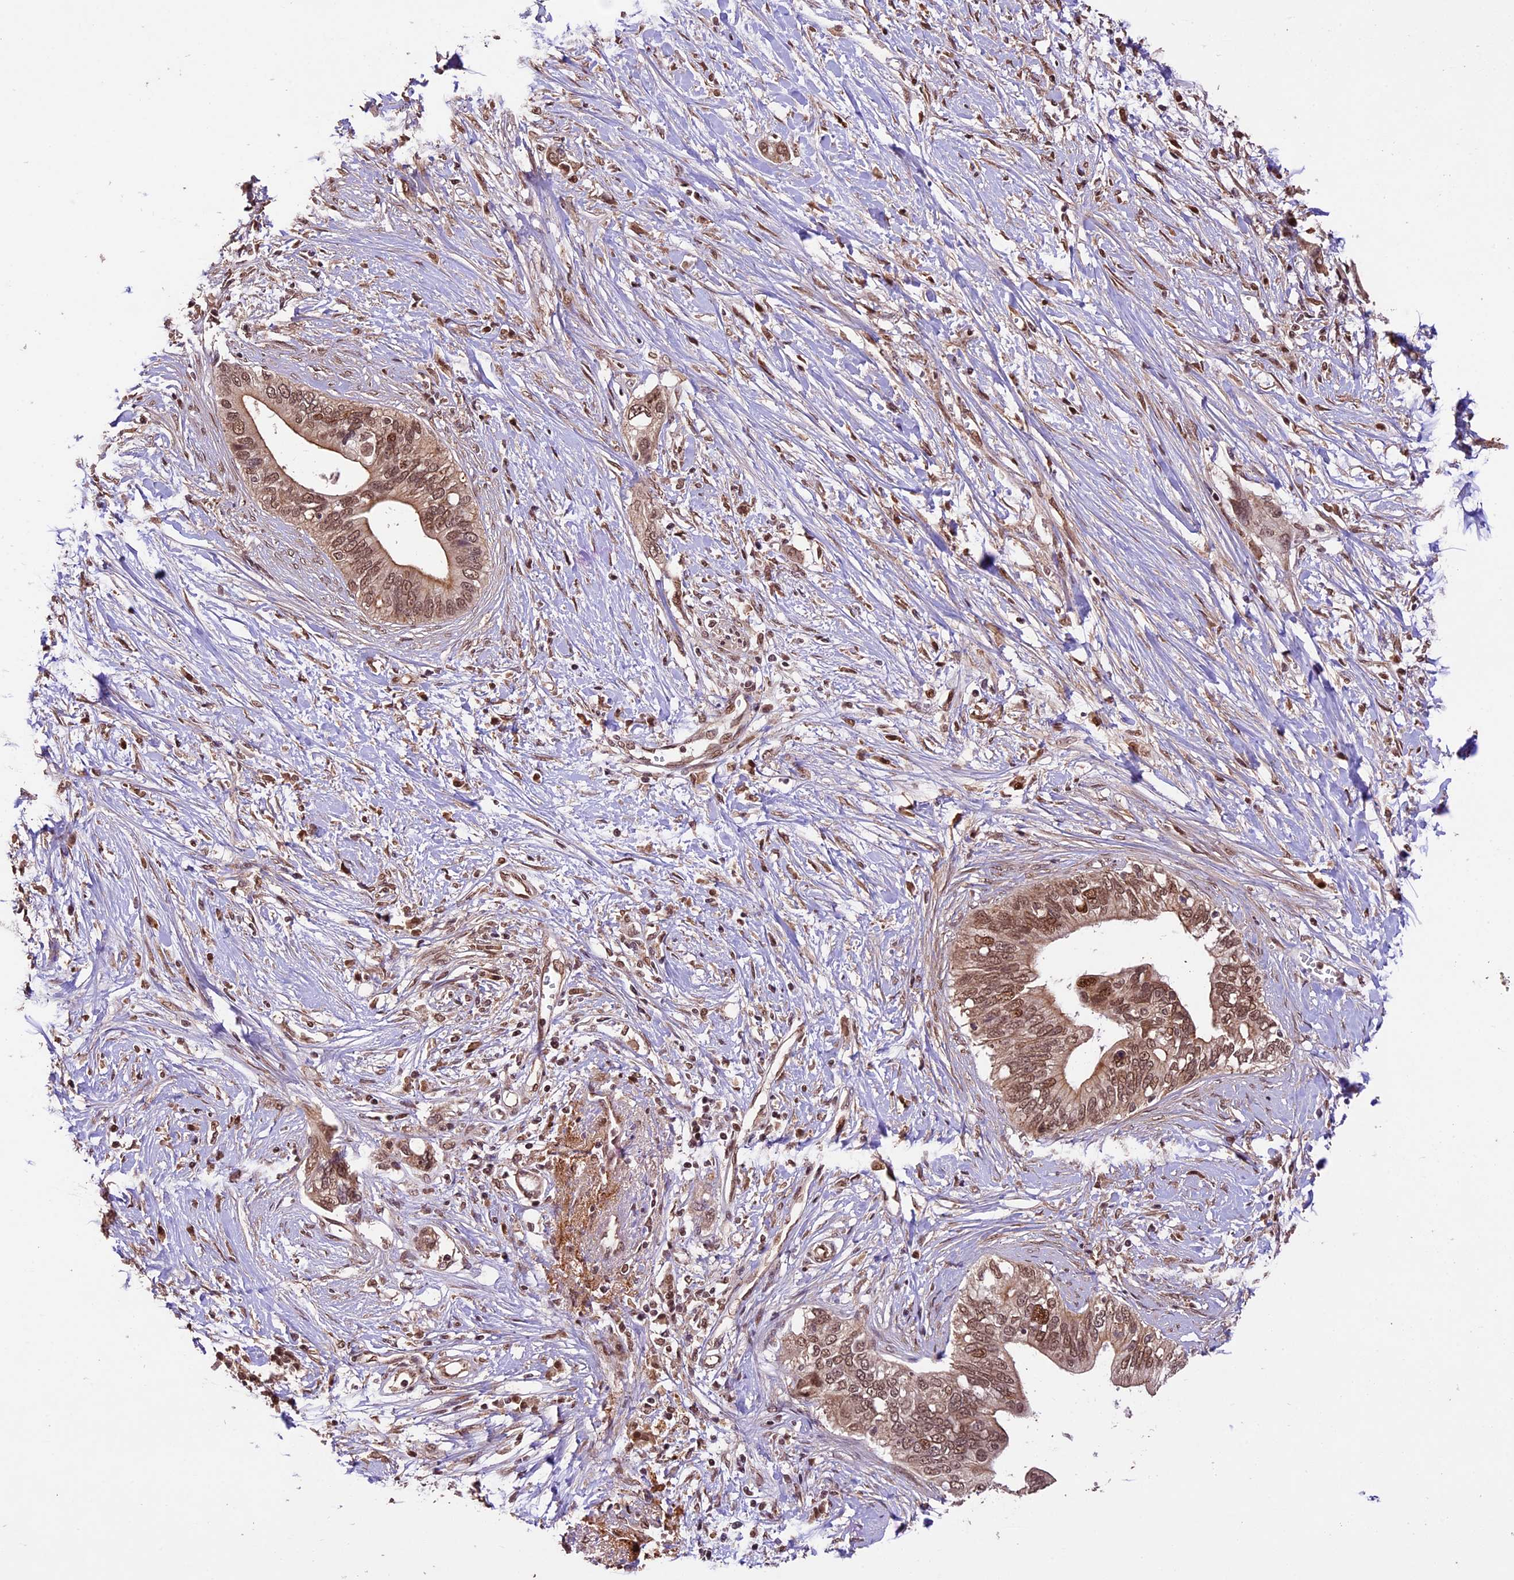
{"staining": {"intensity": "moderate", "quantity": ">75%", "location": "cytoplasmic/membranous,nuclear"}, "tissue": "pancreatic cancer", "cell_type": "Tumor cells", "image_type": "cancer", "snomed": [{"axis": "morphology", "description": "Normal tissue, NOS"}, {"axis": "morphology", "description": "Adenocarcinoma, NOS"}, {"axis": "topography", "description": "Pancreas"}, {"axis": "topography", "description": "Peripheral nerve tissue"}], "caption": "Immunohistochemistry (IHC) staining of pancreatic cancer, which displays medium levels of moderate cytoplasmic/membranous and nuclear staining in about >75% of tumor cells indicating moderate cytoplasmic/membranous and nuclear protein expression. The staining was performed using DAB (3,3'-diaminobenzidine) (brown) for protein detection and nuclei were counterstained in hematoxylin (blue).", "gene": "CDKN2AIP", "patient": {"sex": "male", "age": 59}}